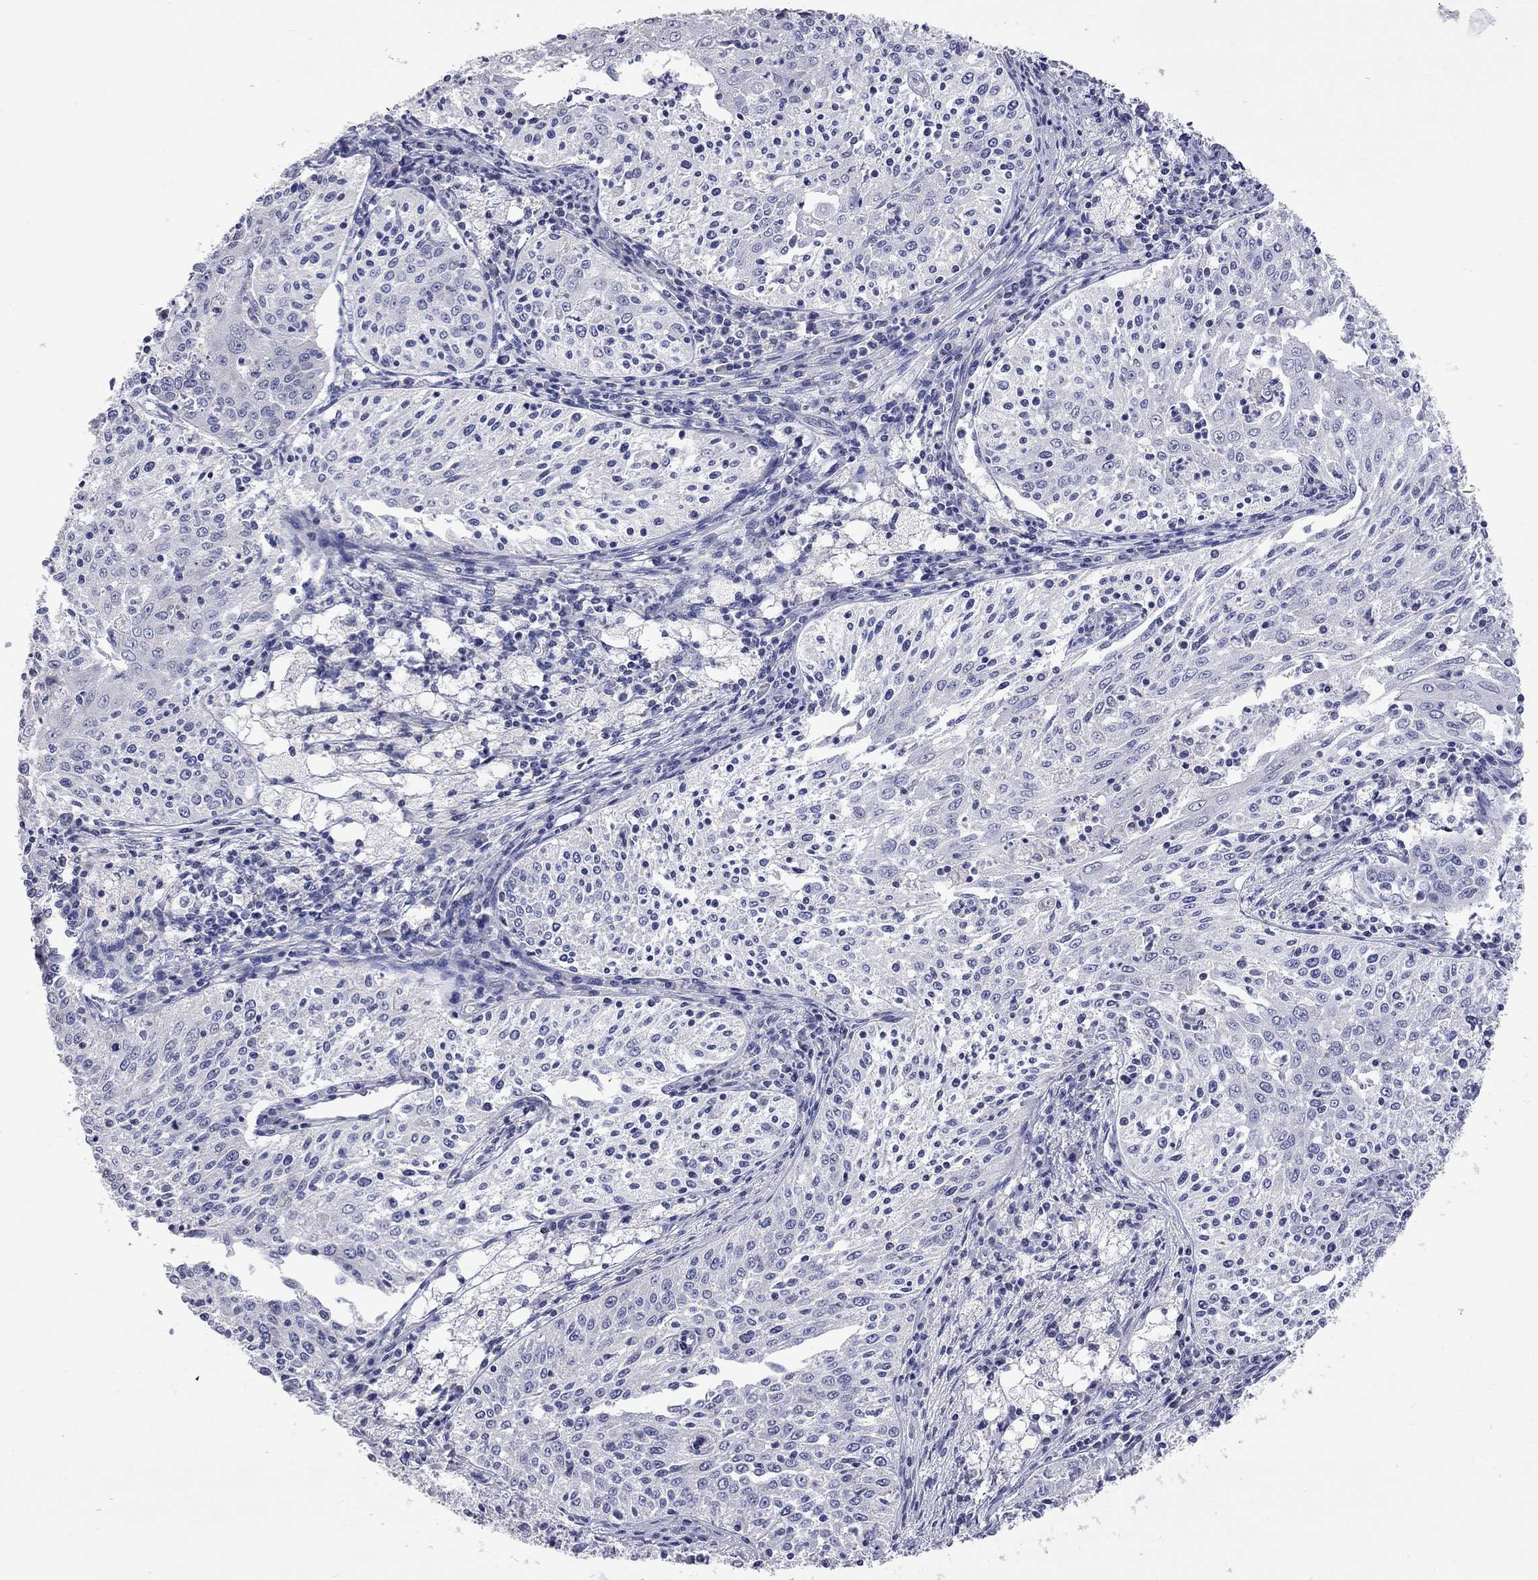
{"staining": {"intensity": "negative", "quantity": "none", "location": "none"}, "tissue": "cervical cancer", "cell_type": "Tumor cells", "image_type": "cancer", "snomed": [{"axis": "morphology", "description": "Squamous cell carcinoma, NOS"}, {"axis": "topography", "description": "Cervix"}], "caption": "The image displays no significant staining in tumor cells of squamous cell carcinoma (cervical). (DAB (3,3'-diaminobenzidine) immunohistochemistry (IHC), high magnification).", "gene": "OPRK1", "patient": {"sex": "female", "age": 41}}